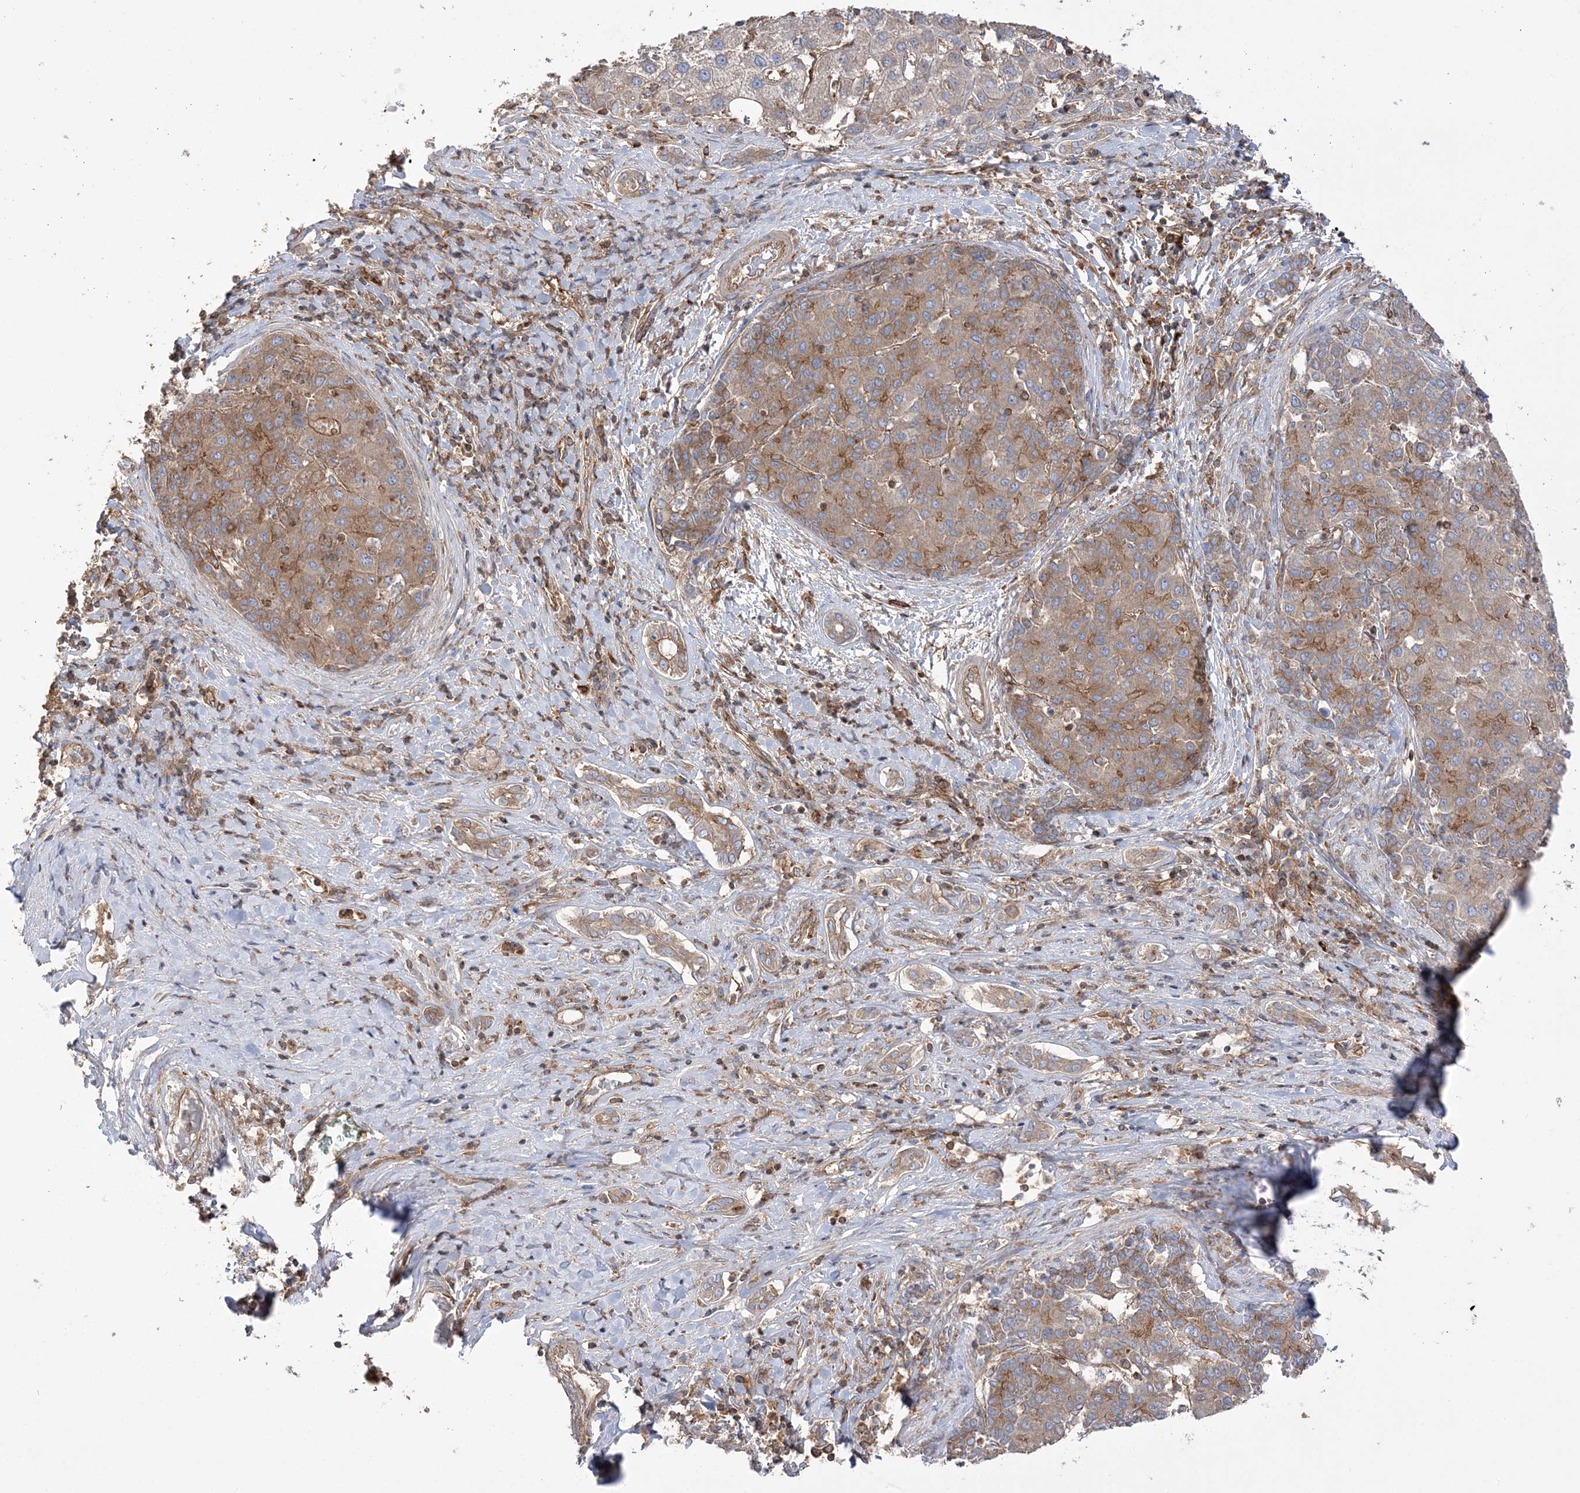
{"staining": {"intensity": "weak", "quantity": "25%-75%", "location": "cytoplasmic/membranous"}, "tissue": "liver cancer", "cell_type": "Tumor cells", "image_type": "cancer", "snomed": [{"axis": "morphology", "description": "Carcinoma, Hepatocellular, NOS"}, {"axis": "topography", "description": "Liver"}], "caption": "High-power microscopy captured an IHC micrograph of liver hepatocellular carcinoma, revealing weak cytoplasmic/membranous positivity in approximately 25%-75% of tumor cells.", "gene": "TBC1D5", "patient": {"sex": "male", "age": 65}}